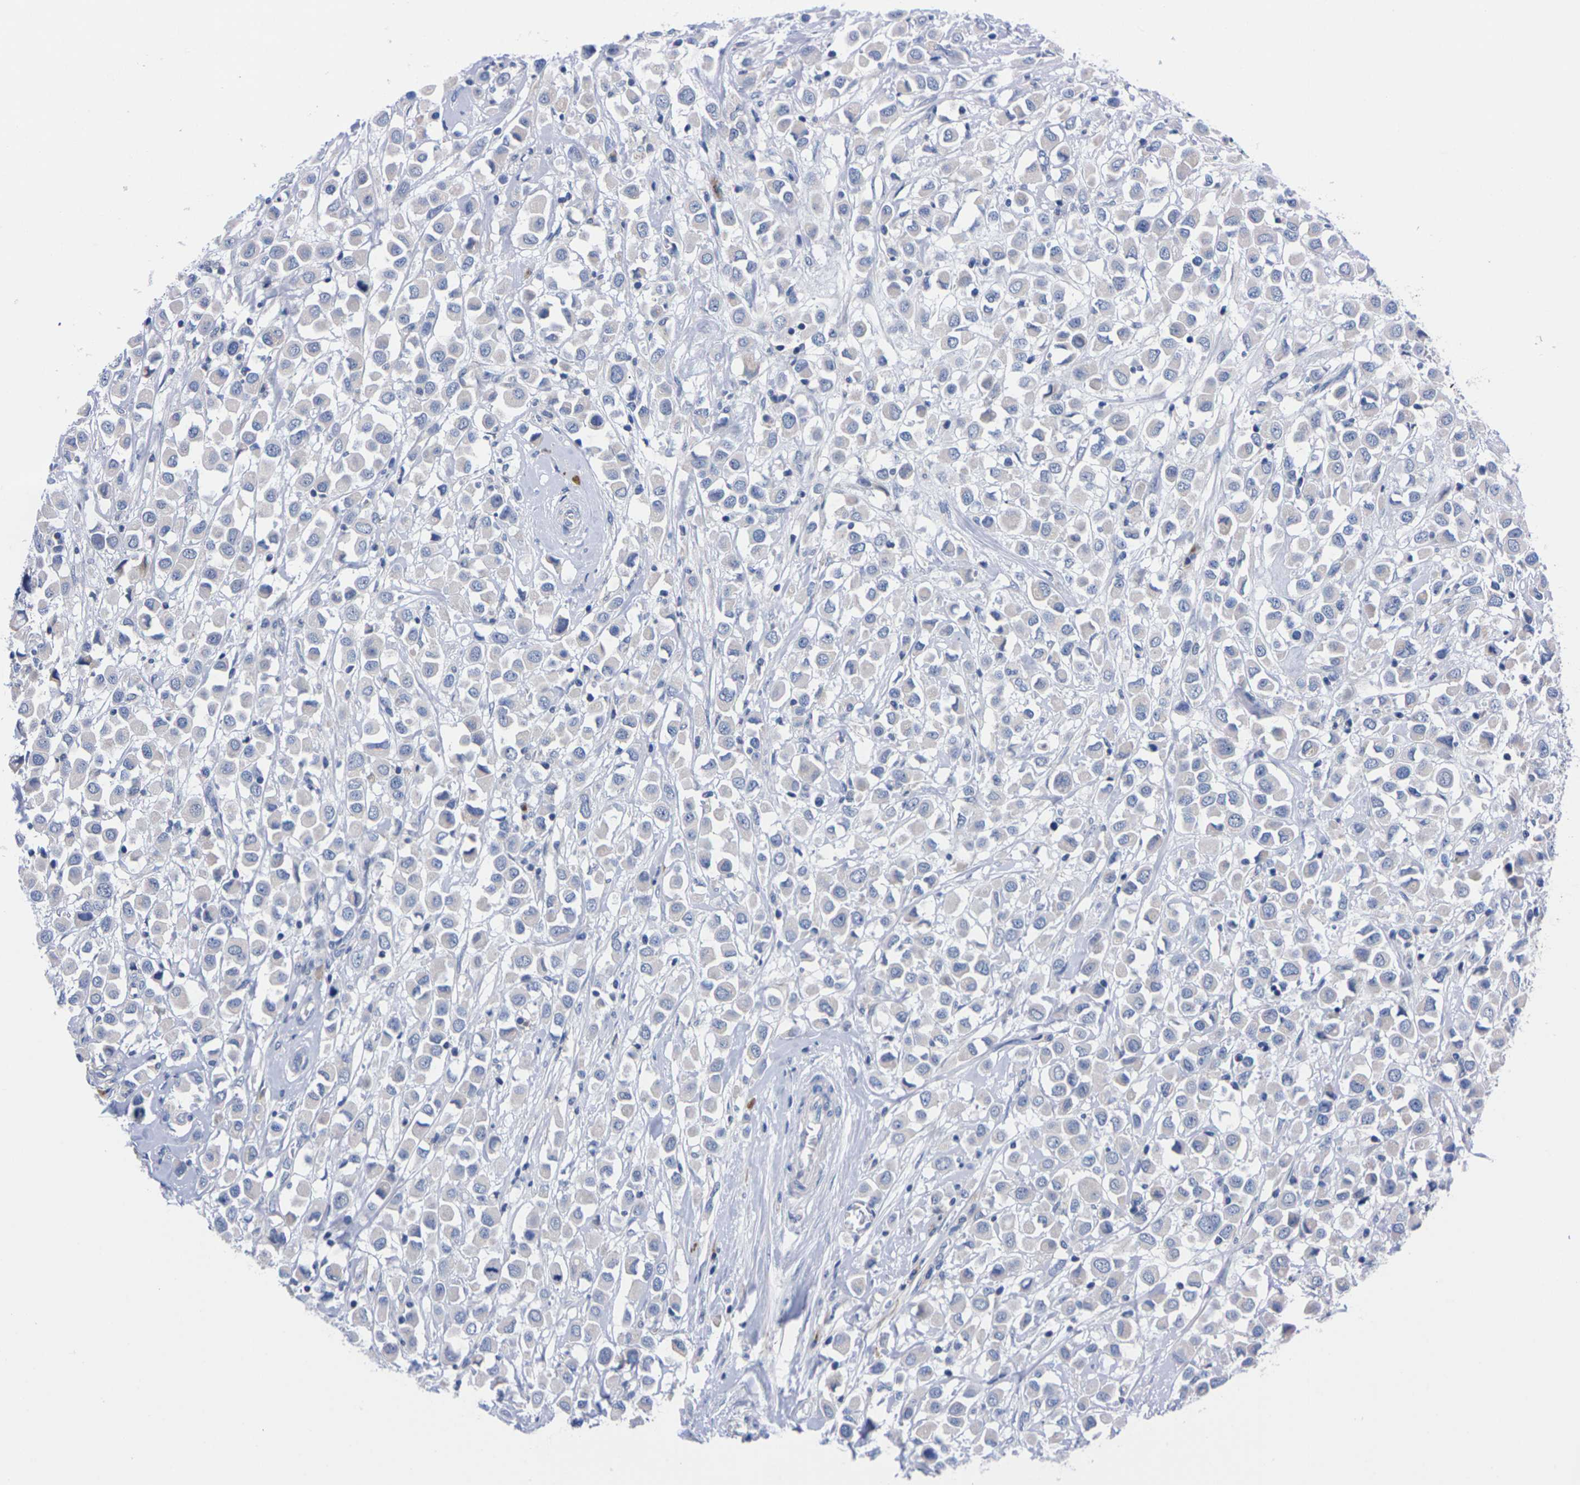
{"staining": {"intensity": "negative", "quantity": "none", "location": "none"}, "tissue": "breast cancer", "cell_type": "Tumor cells", "image_type": "cancer", "snomed": [{"axis": "morphology", "description": "Duct carcinoma"}, {"axis": "topography", "description": "Breast"}], "caption": "Human breast infiltrating ductal carcinoma stained for a protein using IHC exhibits no expression in tumor cells.", "gene": "FAM210A", "patient": {"sex": "female", "age": 61}}